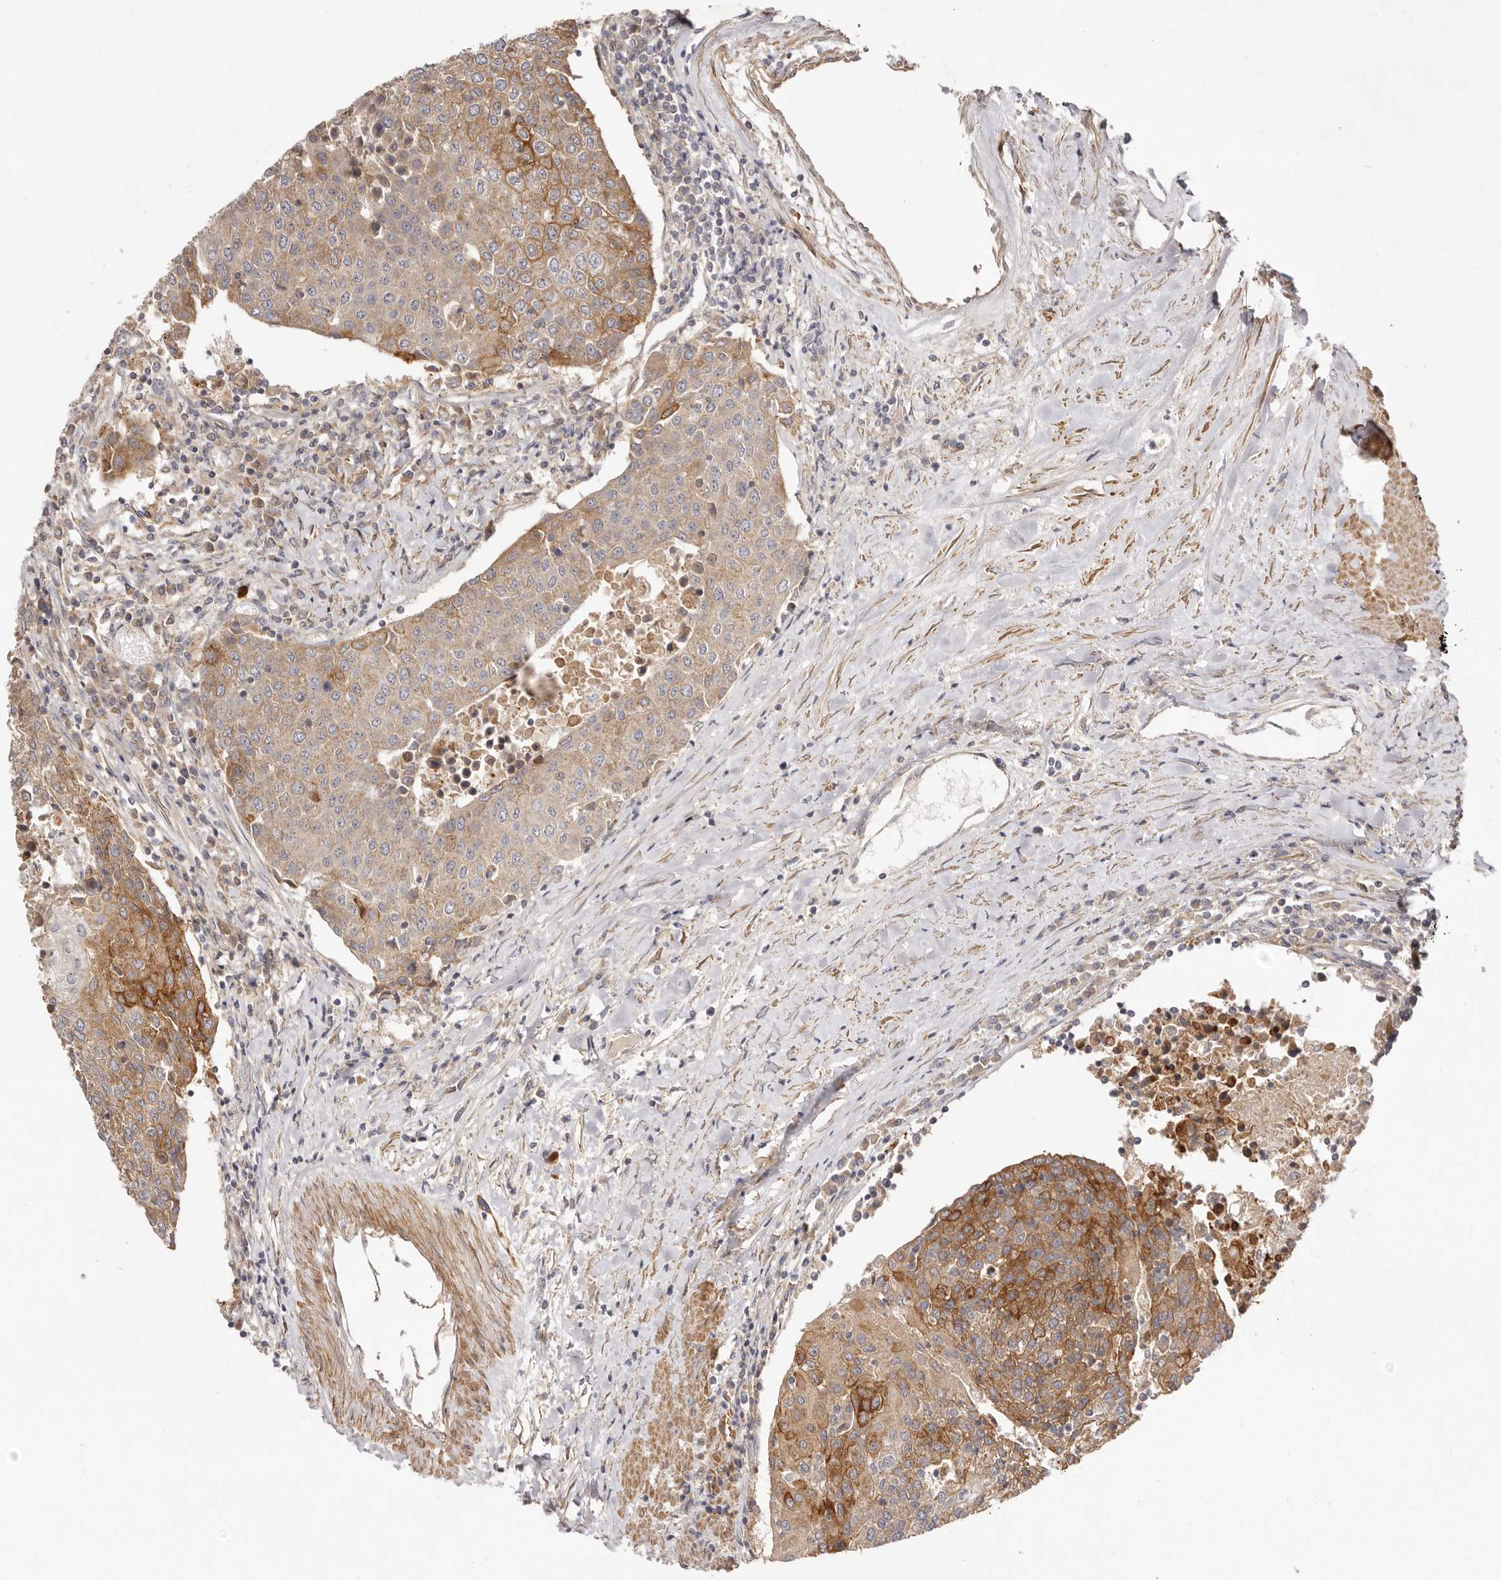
{"staining": {"intensity": "strong", "quantity": "25%-75%", "location": "cytoplasmic/membranous"}, "tissue": "urothelial cancer", "cell_type": "Tumor cells", "image_type": "cancer", "snomed": [{"axis": "morphology", "description": "Urothelial carcinoma, High grade"}, {"axis": "topography", "description": "Urinary bladder"}], "caption": "About 25%-75% of tumor cells in high-grade urothelial carcinoma show strong cytoplasmic/membranous protein positivity as visualized by brown immunohistochemical staining.", "gene": "ADAMTS9", "patient": {"sex": "female", "age": 85}}